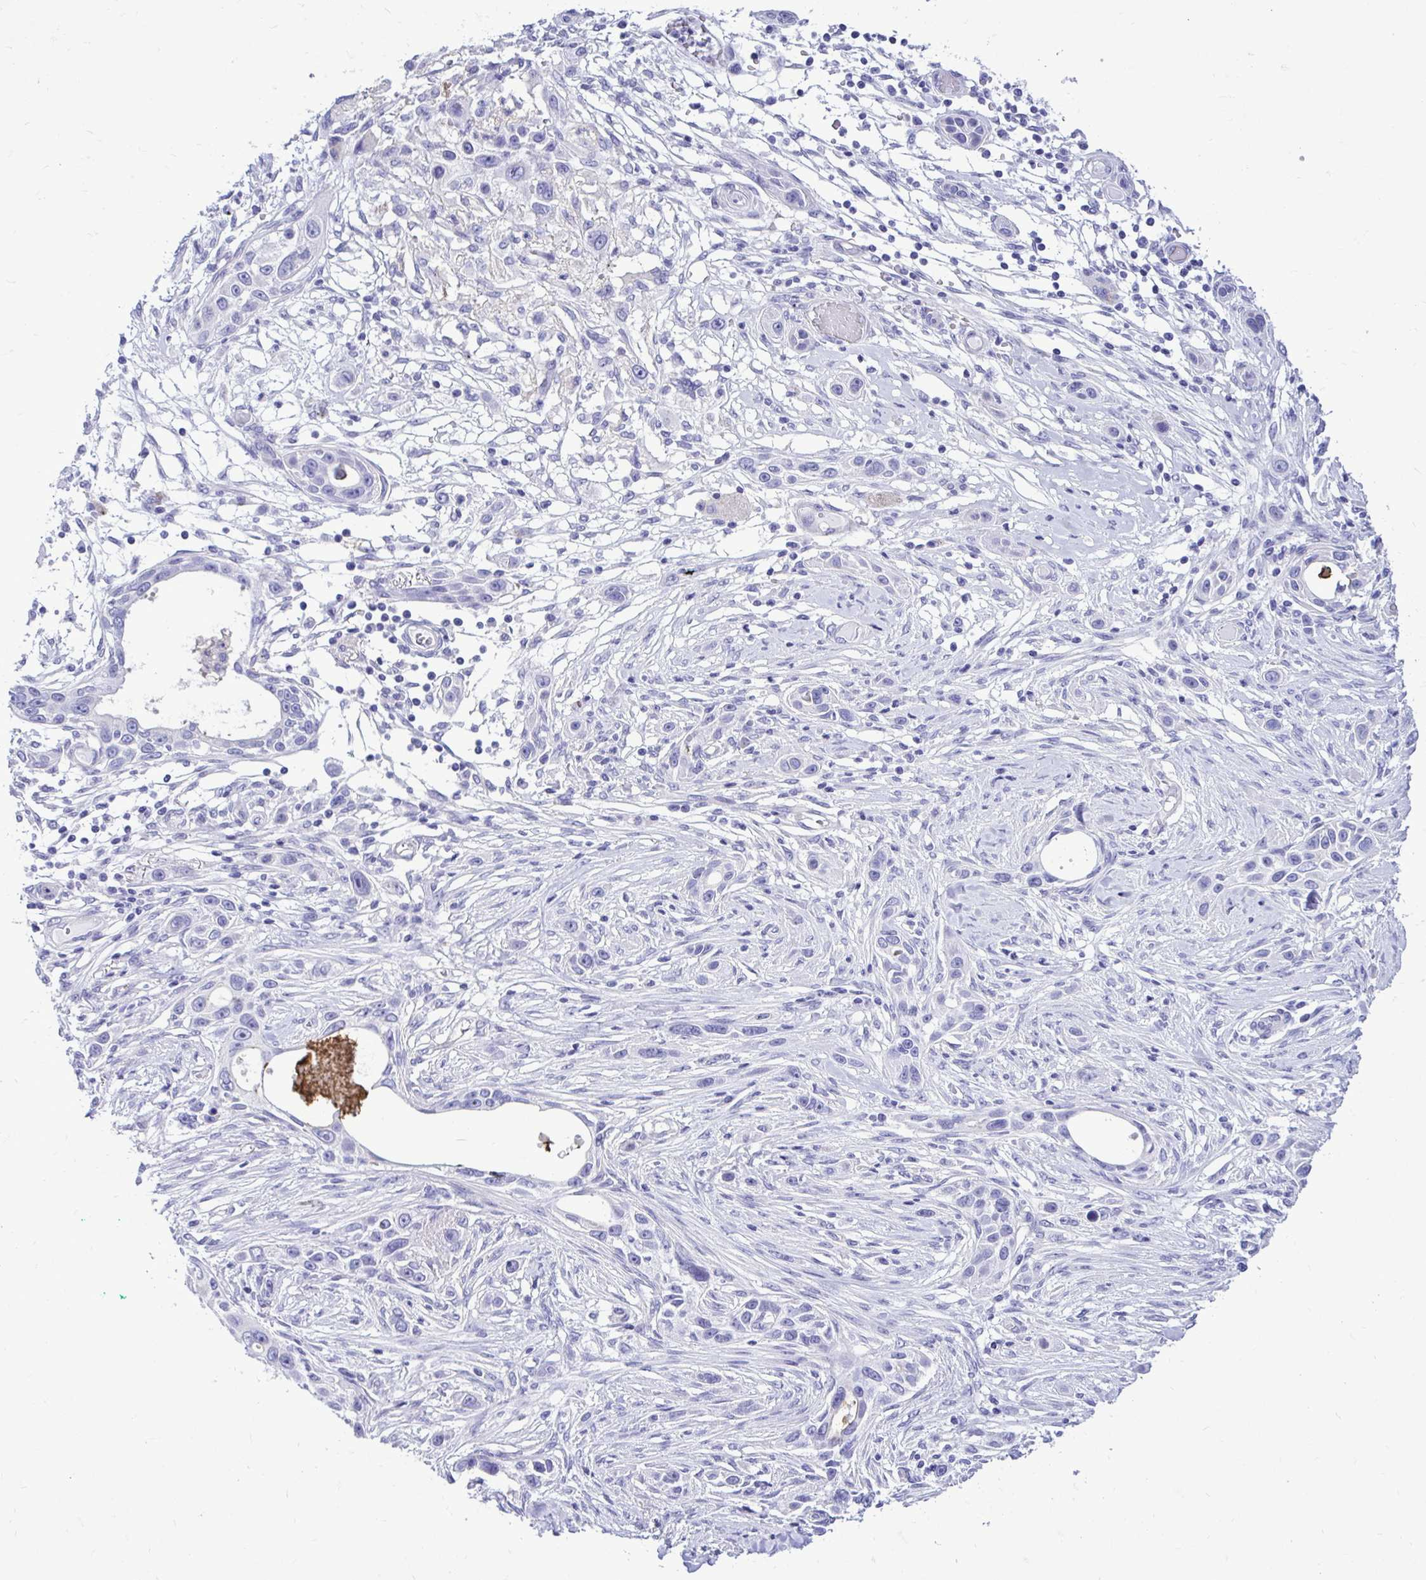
{"staining": {"intensity": "negative", "quantity": "none", "location": "none"}, "tissue": "skin cancer", "cell_type": "Tumor cells", "image_type": "cancer", "snomed": [{"axis": "morphology", "description": "Squamous cell carcinoma, NOS"}, {"axis": "topography", "description": "Skin"}], "caption": "Immunohistochemistry (IHC) photomicrograph of neoplastic tissue: human skin cancer (squamous cell carcinoma) stained with DAB reveals no significant protein expression in tumor cells.", "gene": "ABCG2", "patient": {"sex": "female", "age": 69}}